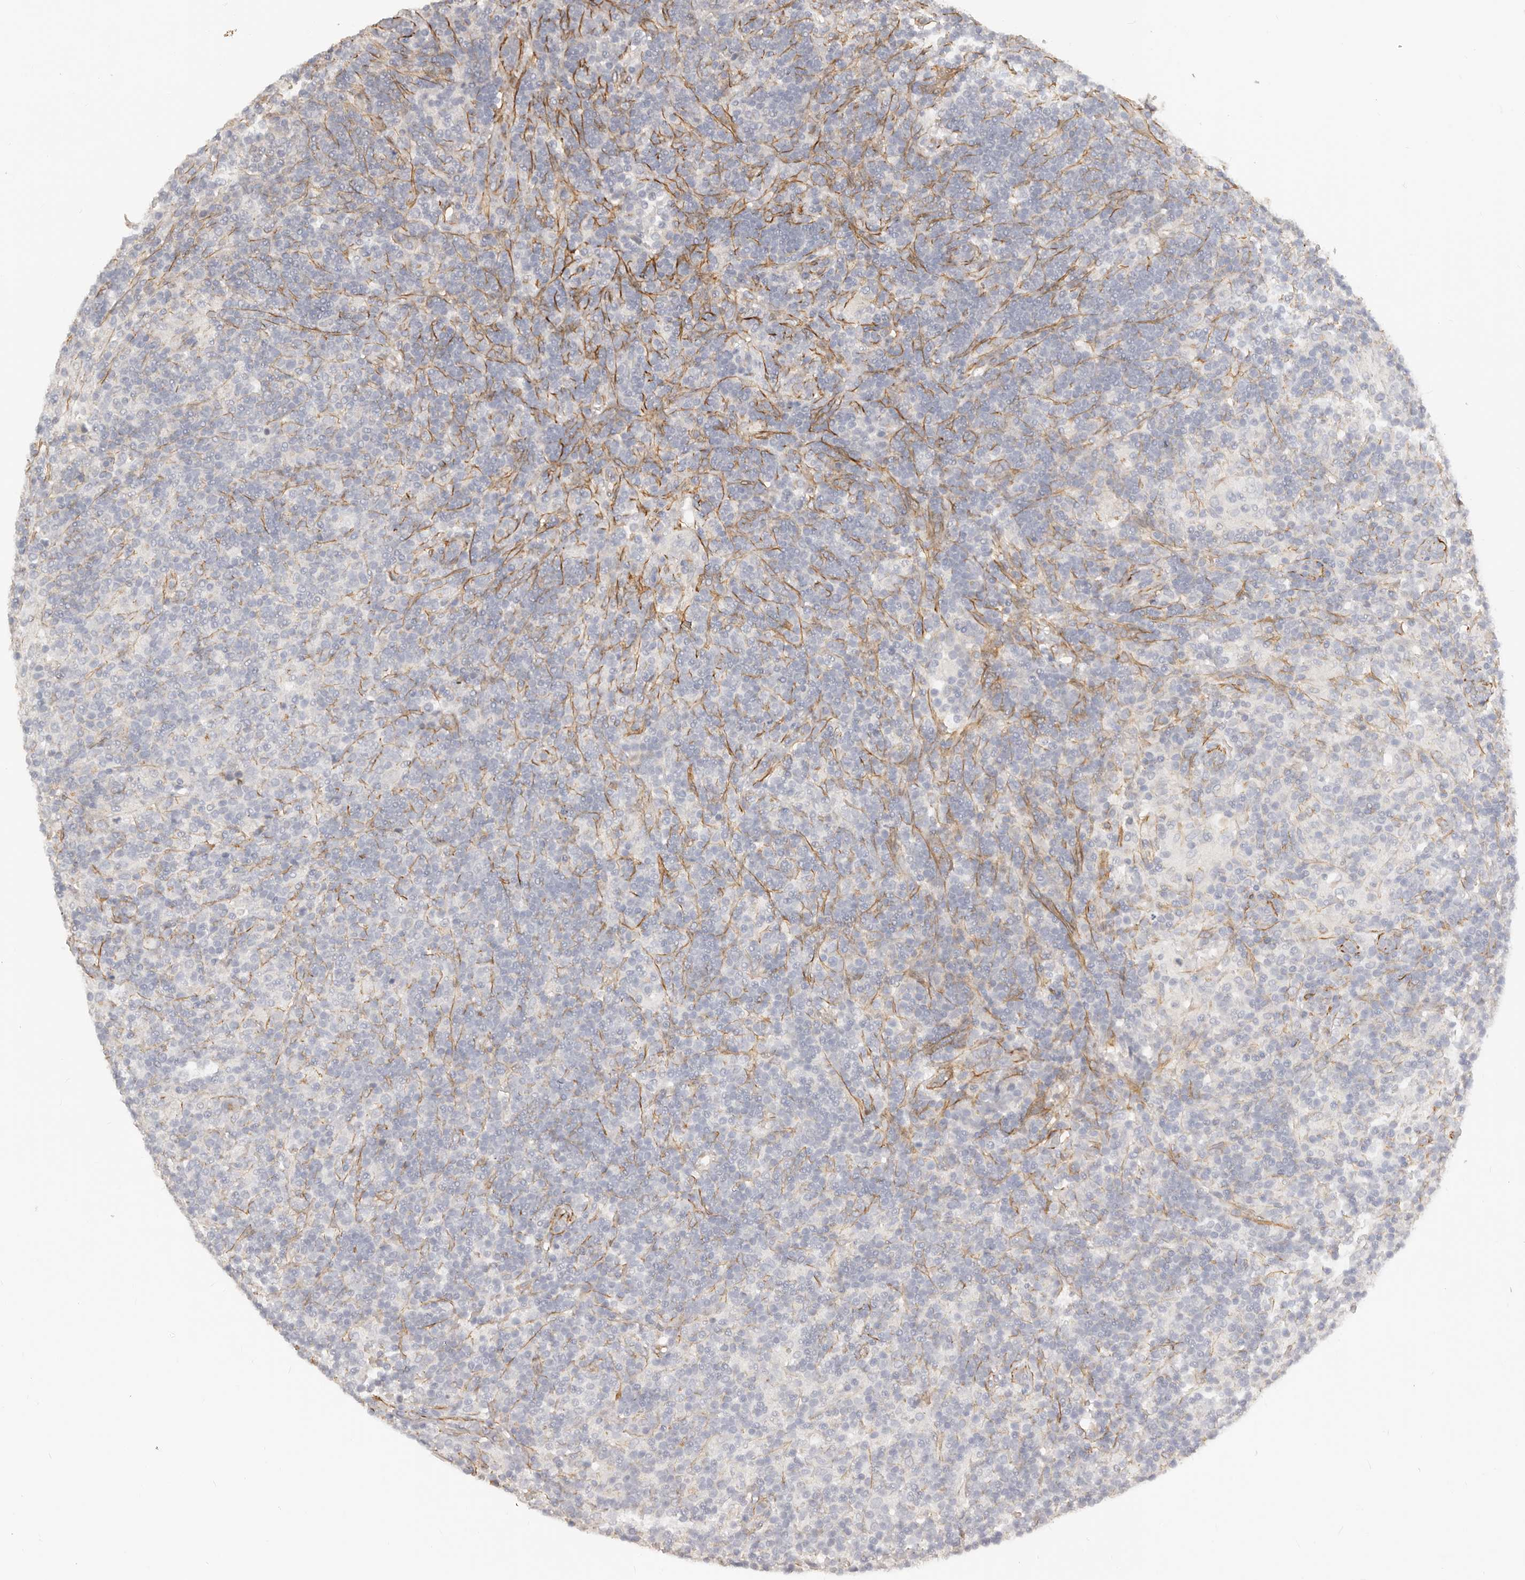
{"staining": {"intensity": "negative", "quantity": "none", "location": "none"}, "tissue": "lymphoma", "cell_type": "Tumor cells", "image_type": "cancer", "snomed": [{"axis": "morphology", "description": "Hodgkin's disease, NOS"}, {"axis": "topography", "description": "Lymph node"}], "caption": "Photomicrograph shows no protein positivity in tumor cells of Hodgkin's disease tissue.", "gene": "RABAC1", "patient": {"sex": "male", "age": 70}}